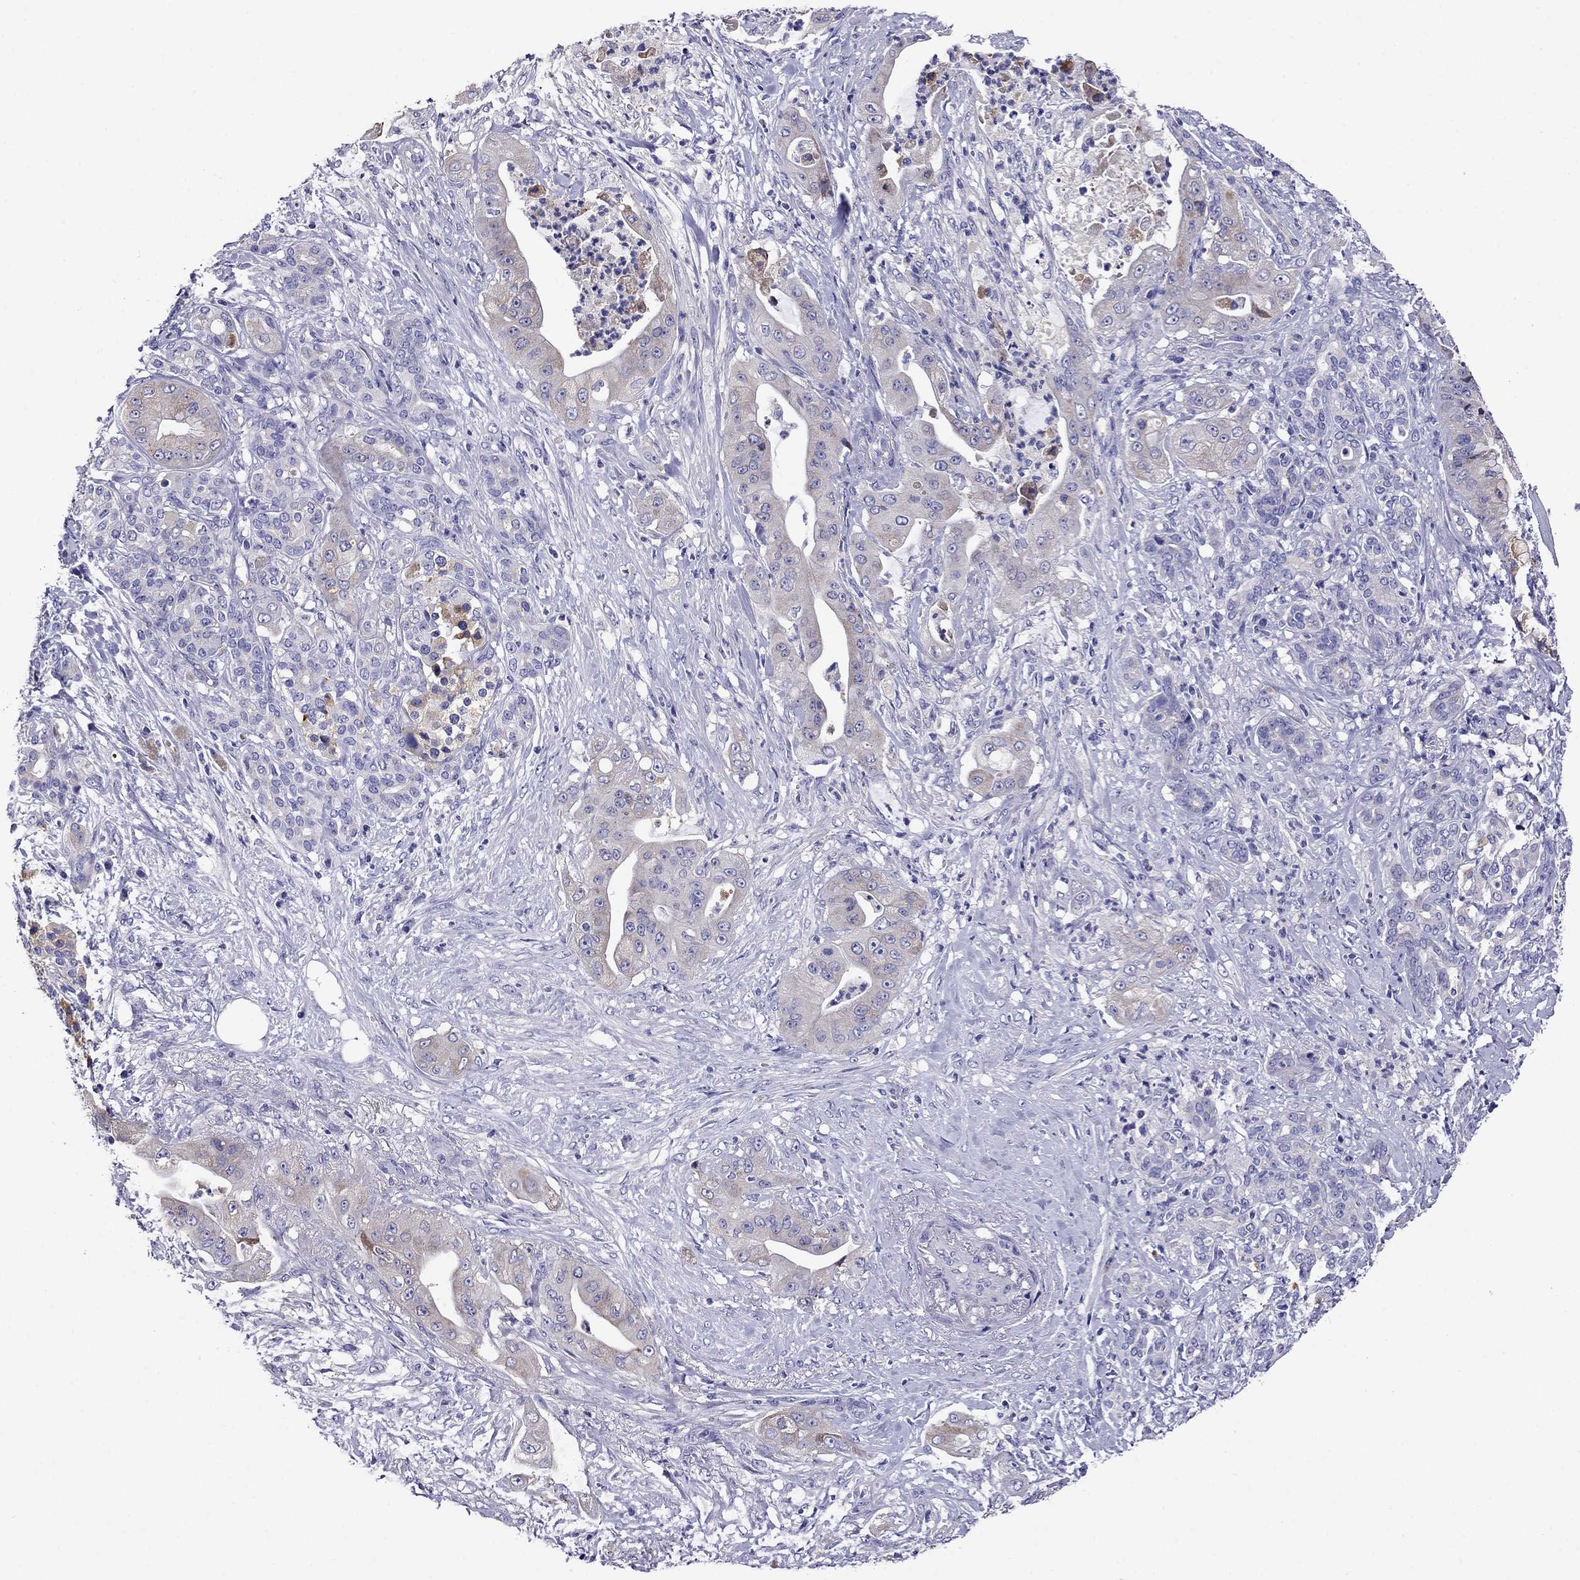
{"staining": {"intensity": "weak", "quantity": "25%-75%", "location": "cytoplasmic/membranous"}, "tissue": "pancreatic cancer", "cell_type": "Tumor cells", "image_type": "cancer", "snomed": [{"axis": "morphology", "description": "Normal tissue, NOS"}, {"axis": "morphology", "description": "Inflammation, NOS"}, {"axis": "morphology", "description": "Adenocarcinoma, NOS"}, {"axis": "topography", "description": "Pancreas"}], "caption": "Pancreatic cancer was stained to show a protein in brown. There is low levels of weak cytoplasmic/membranous staining in about 25%-75% of tumor cells.", "gene": "SCG2", "patient": {"sex": "male", "age": 57}}